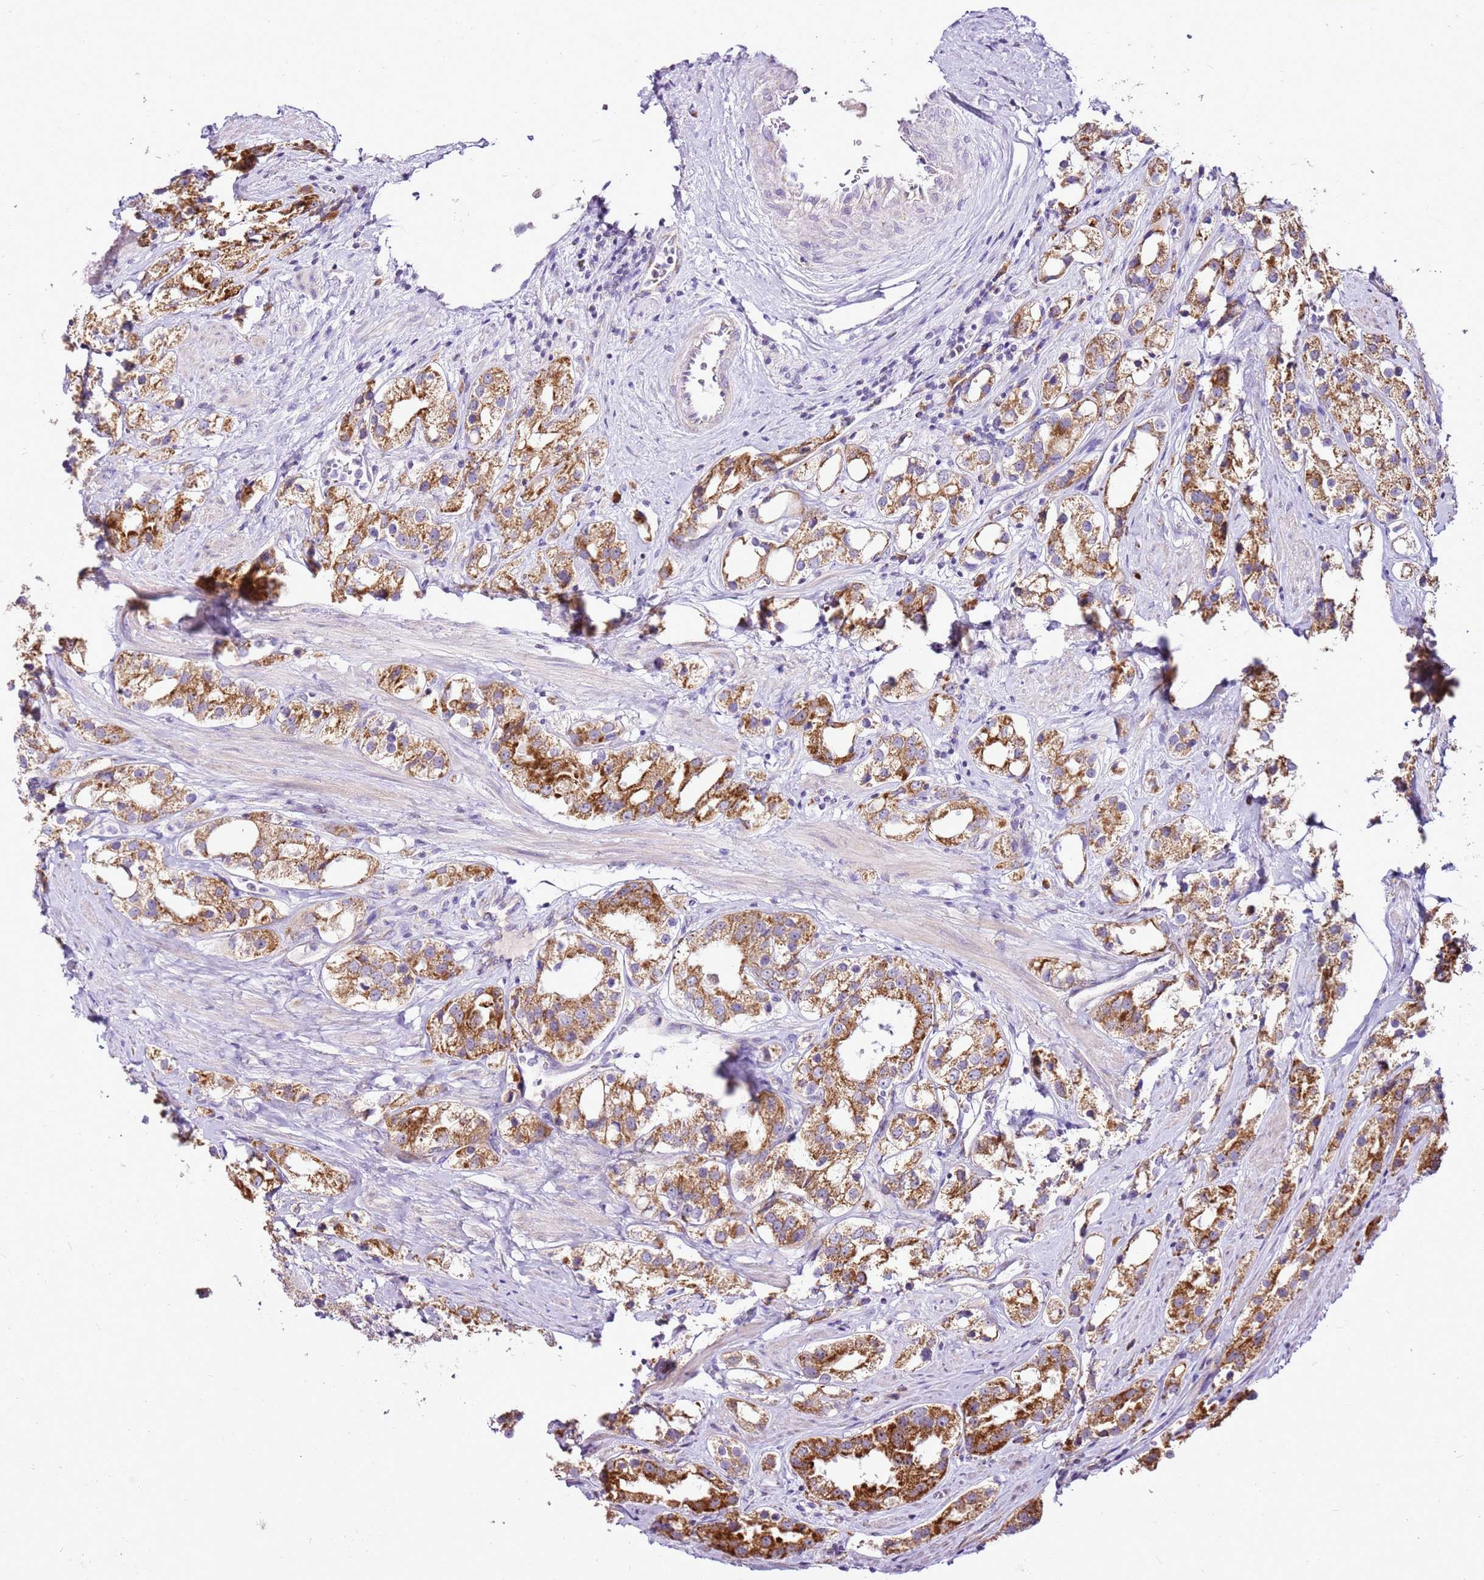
{"staining": {"intensity": "moderate", "quantity": ">75%", "location": "cytoplasmic/membranous"}, "tissue": "prostate cancer", "cell_type": "Tumor cells", "image_type": "cancer", "snomed": [{"axis": "morphology", "description": "Adenocarcinoma, NOS"}, {"axis": "topography", "description": "Prostate"}], "caption": "Immunohistochemical staining of human prostate cancer demonstrates medium levels of moderate cytoplasmic/membranous protein expression in approximately >75% of tumor cells.", "gene": "MRPL36", "patient": {"sex": "male", "age": 79}}